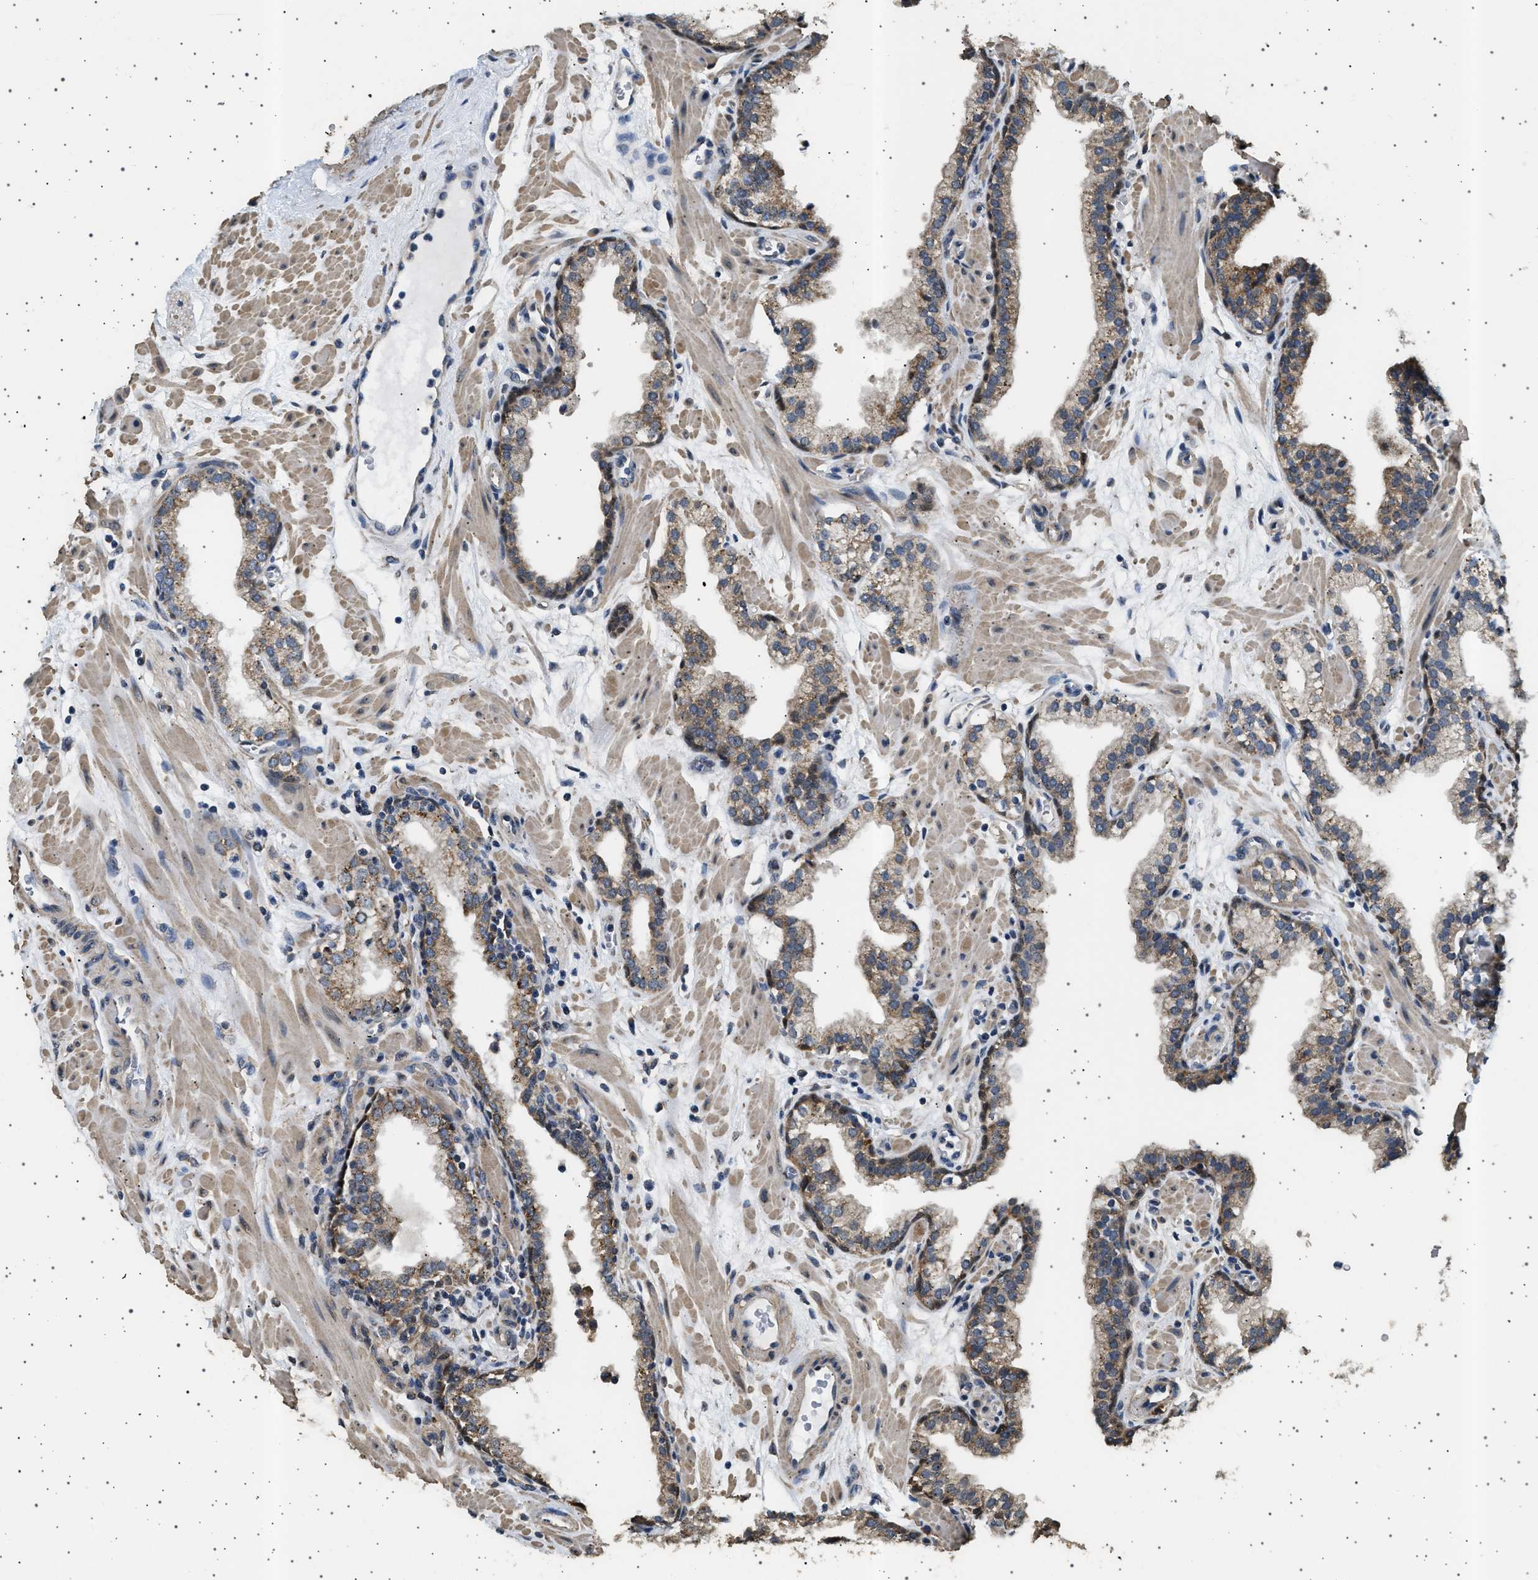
{"staining": {"intensity": "moderate", "quantity": ">75%", "location": "cytoplasmic/membranous"}, "tissue": "prostate", "cell_type": "Glandular cells", "image_type": "normal", "snomed": [{"axis": "morphology", "description": "Normal tissue, NOS"}, {"axis": "morphology", "description": "Urothelial carcinoma, Low grade"}, {"axis": "topography", "description": "Urinary bladder"}, {"axis": "topography", "description": "Prostate"}], "caption": "Prostate stained with DAB (3,3'-diaminobenzidine) immunohistochemistry (IHC) shows medium levels of moderate cytoplasmic/membranous staining in approximately >75% of glandular cells. Using DAB (3,3'-diaminobenzidine) (brown) and hematoxylin (blue) stains, captured at high magnification using brightfield microscopy.", "gene": "KCNA4", "patient": {"sex": "male", "age": 60}}